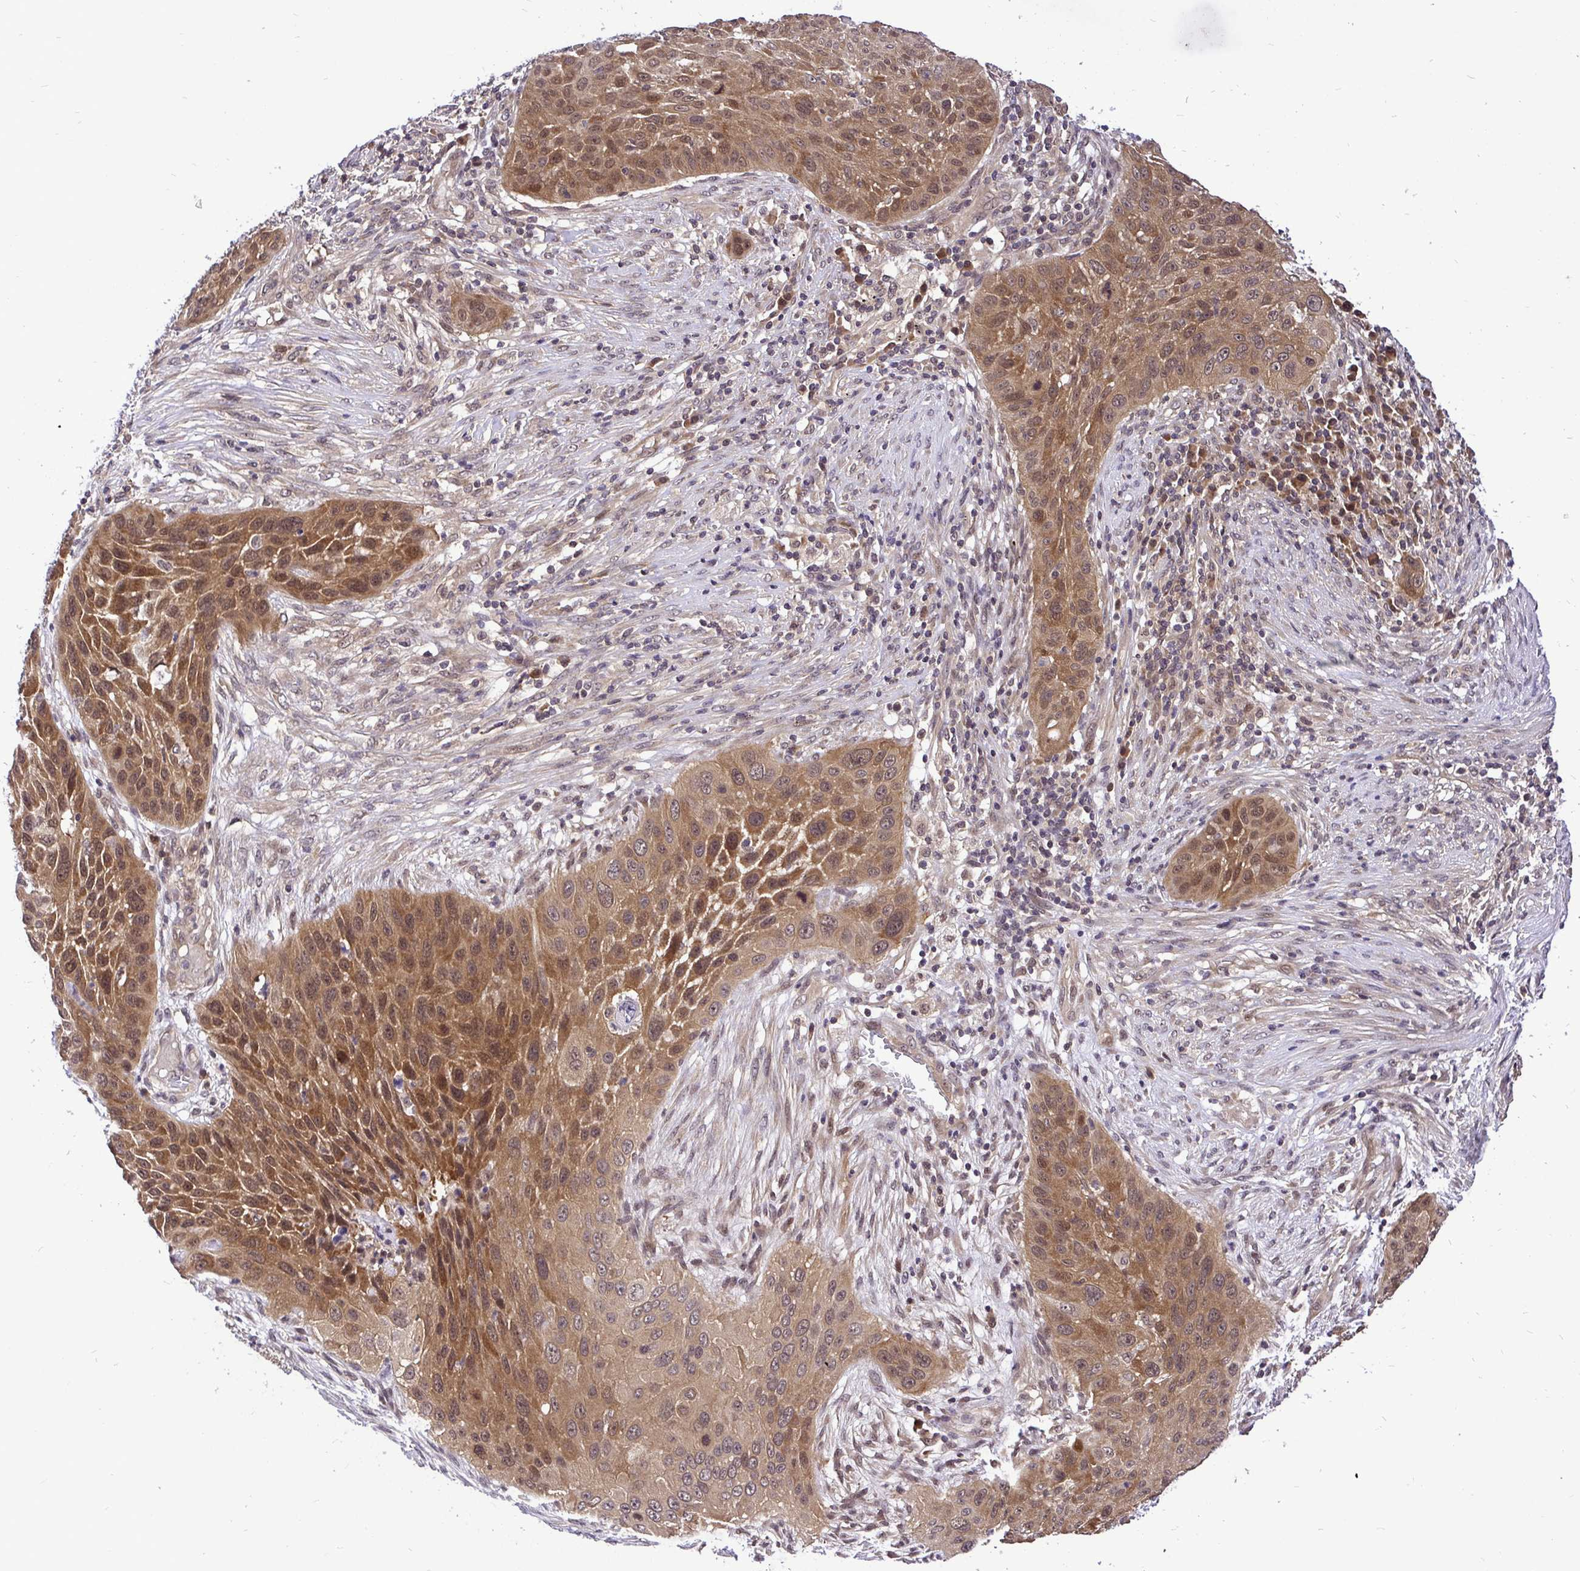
{"staining": {"intensity": "moderate", "quantity": ">75%", "location": "cytoplasmic/membranous,nuclear"}, "tissue": "lung cancer", "cell_type": "Tumor cells", "image_type": "cancer", "snomed": [{"axis": "morphology", "description": "Squamous cell carcinoma, NOS"}, {"axis": "topography", "description": "Lung"}], "caption": "IHC of squamous cell carcinoma (lung) exhibits medium levels of moderate cytoplasmic/membranous and nuclear expression in about >75% of tumor cells. The staining was performed using DAB (3,3'-diaminobenzidine), with brown indicating positive protein expression. Nuclei are stained blue with hematoxylin.", "gene": "UBE2M", "patient": {"sex": "male", "age": 63}}